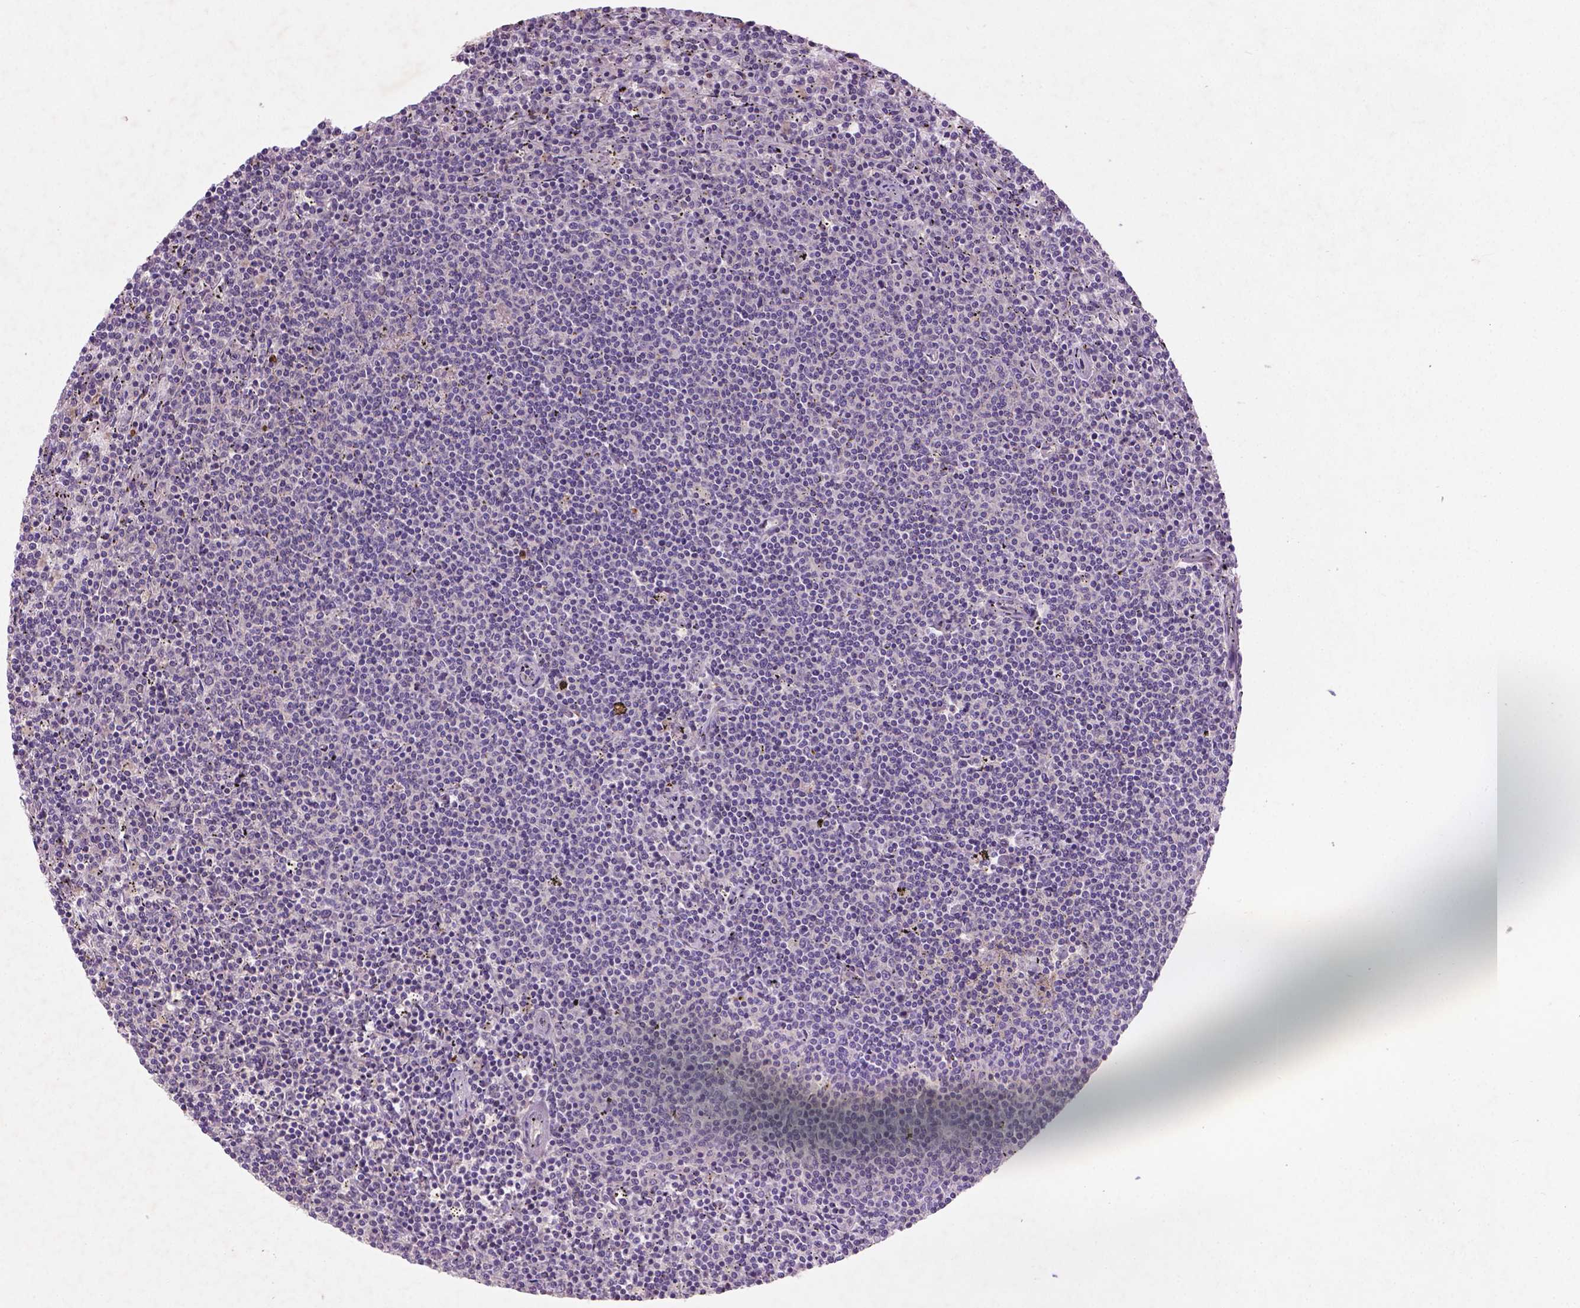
{"staining": {"intensity": "negative", "quantity": "none", "location": "none"}, "tissue": "lymphoma", "cell_type": "Tumor cells", "image_type": "cancer", "snomed": [{"axis": "morphology", "description": "Malignant lymphoma, non-Hodgkin's type, Low grade"}, {"axis": "topography", "description": "Spleen"}], "caption": "Low-grade malignant lymphoma, non-Hodgkin's type was stained to show a protein in brown. There is no significant expression in tumor cells.", "gene": "SOX17", "patient": {"sex": "female", "age": 50}}